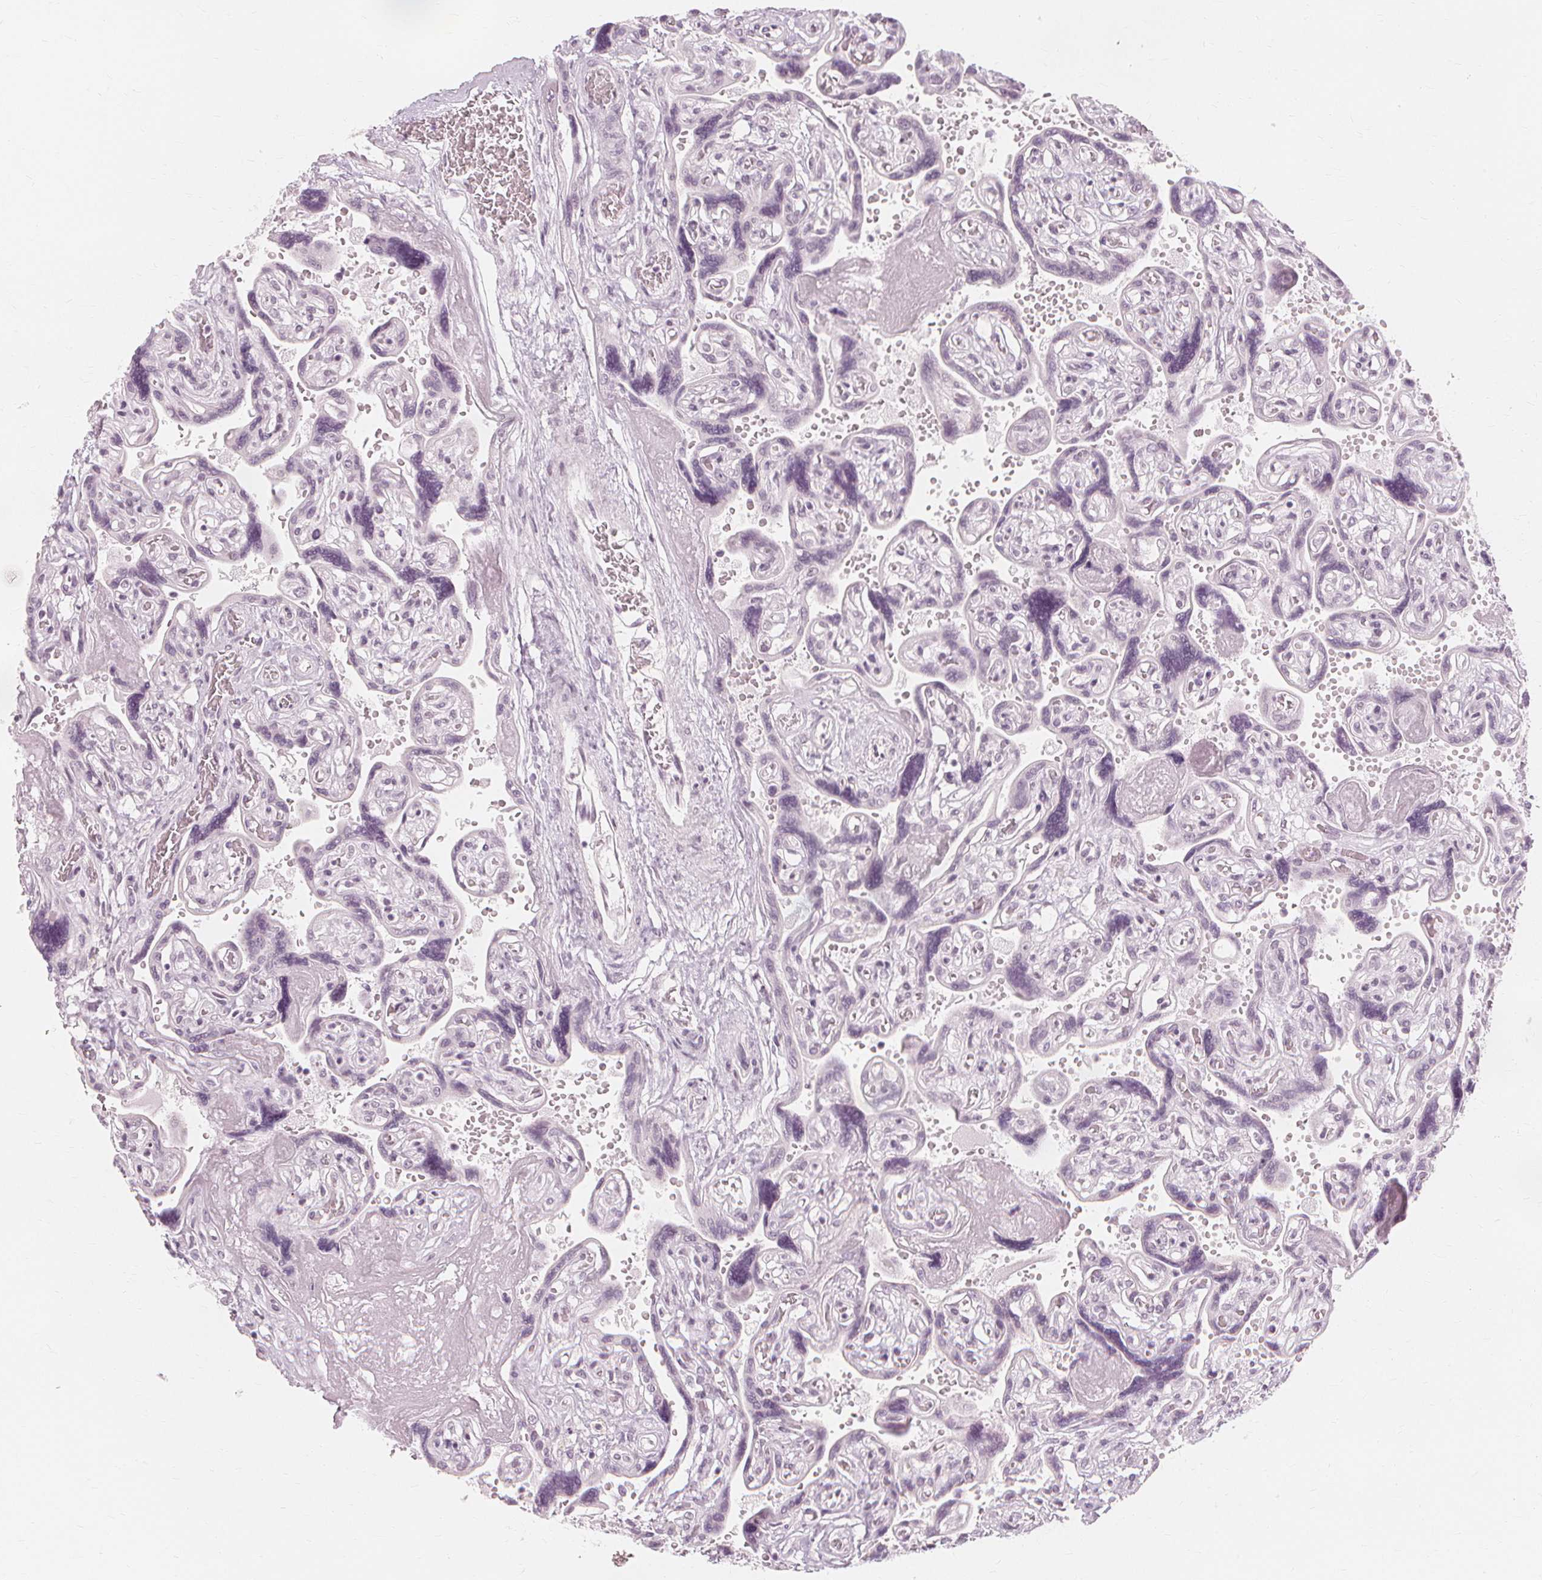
{"staining": {"intensity": "negative", "quantity": "none", "location": "none"}, "tissue": "placenta", "cell_type": "Decidual cells", "image_type": "normal", "snomed": [{"axis": "morphology", "description": "Normal tissue, NOS"}, {"axis": "topography", "description": "Placenta"}], "caption": "The micrograph shows no significant expression in decidual cells of placenta.", "gene": "NXPE1", "patient": {"sex": "female", "age": 32}}